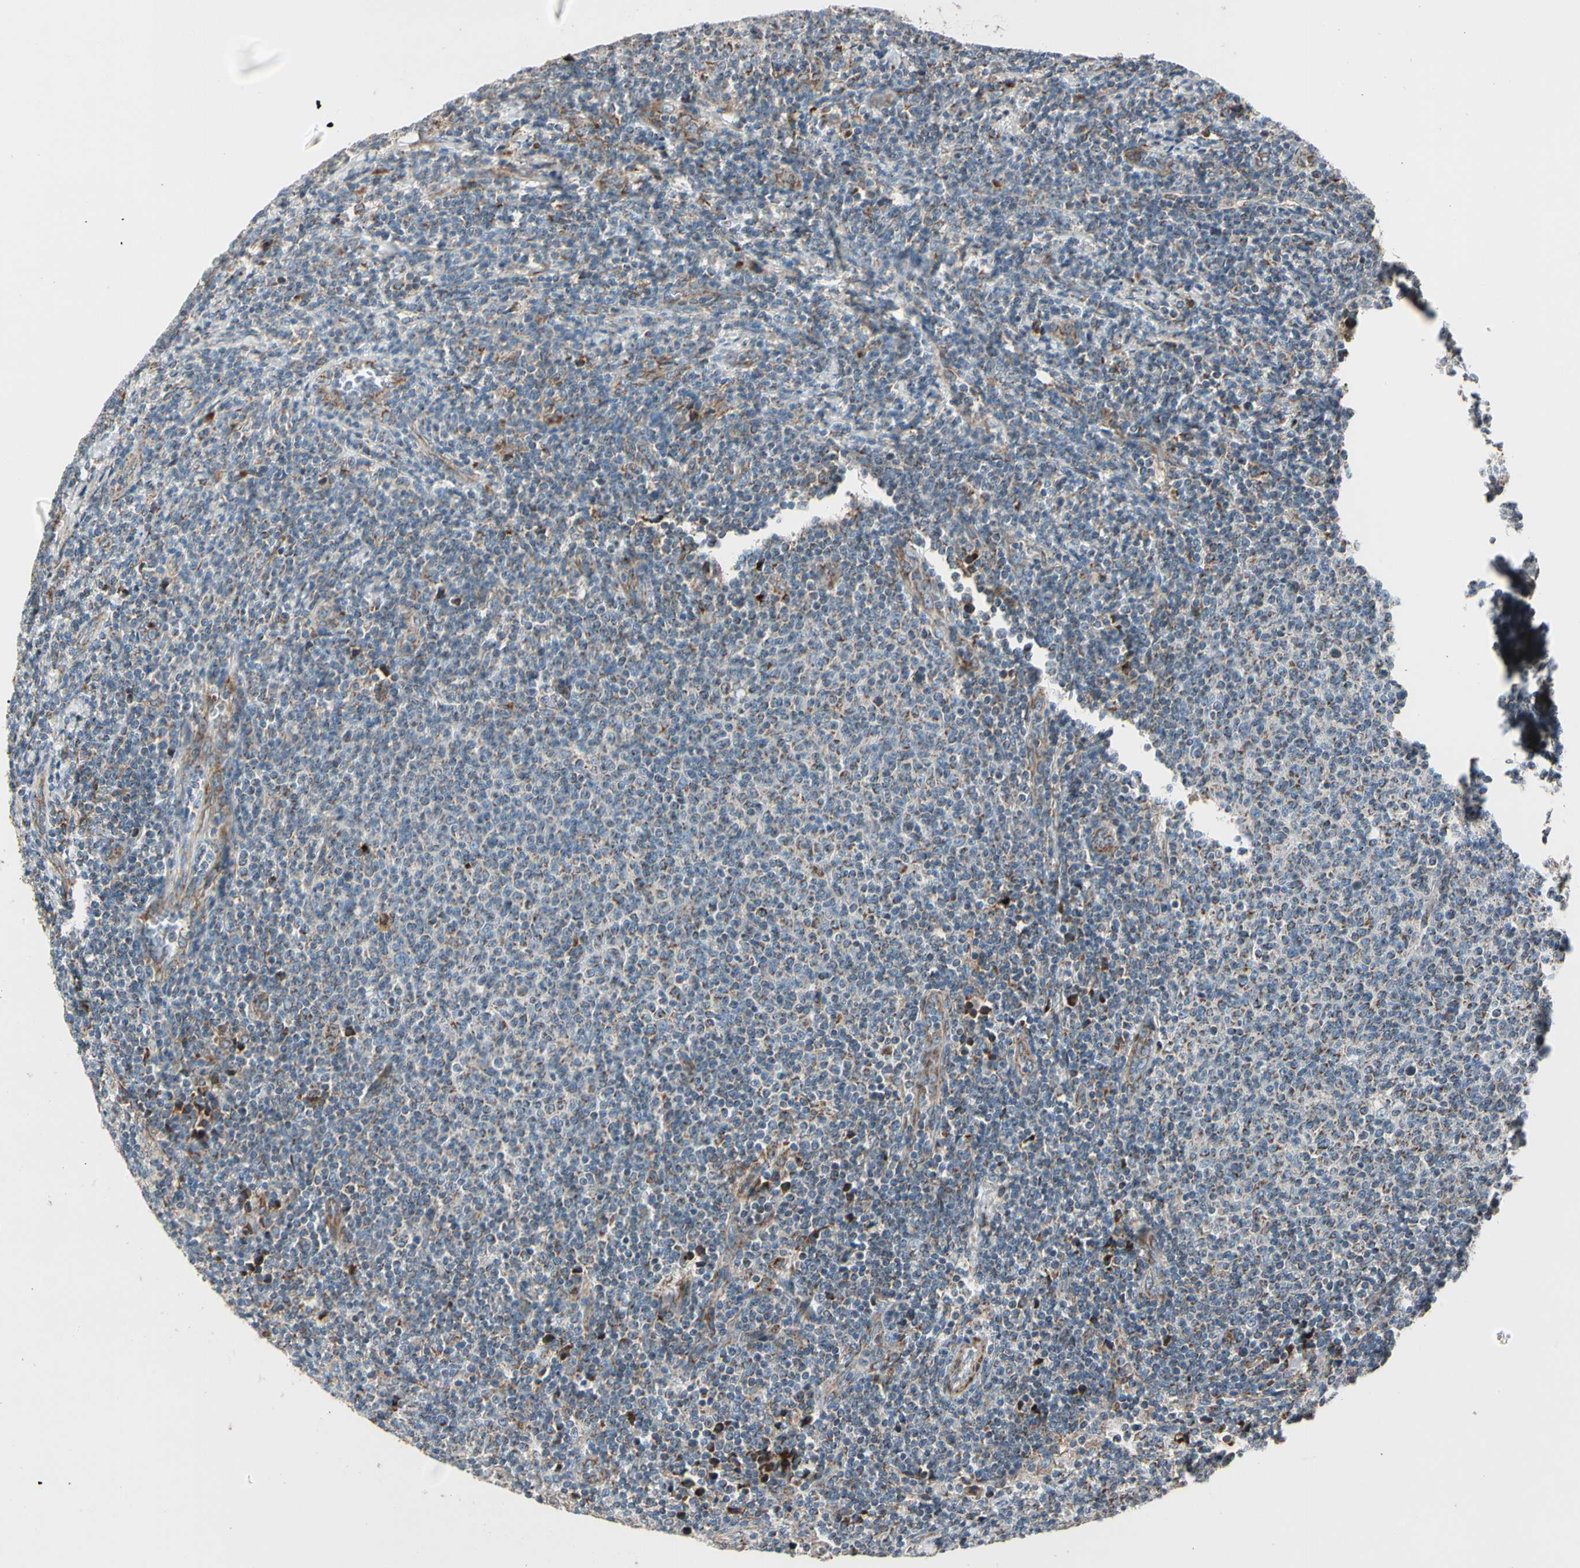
{"staining": {"intensity": "weak", "quantity": ">75%", "location": "cytoplasmic/membranous"}, "tissue": "lymphoma", "cell_type": "Tumor cells", "image_type": "cancer", "snomed": [{"axis": "morphology", "description": "Malignant lymphoma, non-Hodgkin's type, Low grade"}, {"axis": "topography", "description": "Lymph node"}], "caption": "Malignant lymphoma, non-Hodgkin's type (low-grade) was stained to show a protein in brown. There is low levels of weak cytoplasmic/membranous expression in approximately >75% of tumor cells. (DAB (3,3'-diaminobenzidine) IHC, brown staining for protein, blue staining for nuclei).", "gene": "MRPL9", "patient": {"sex": "male", "age": 66}}